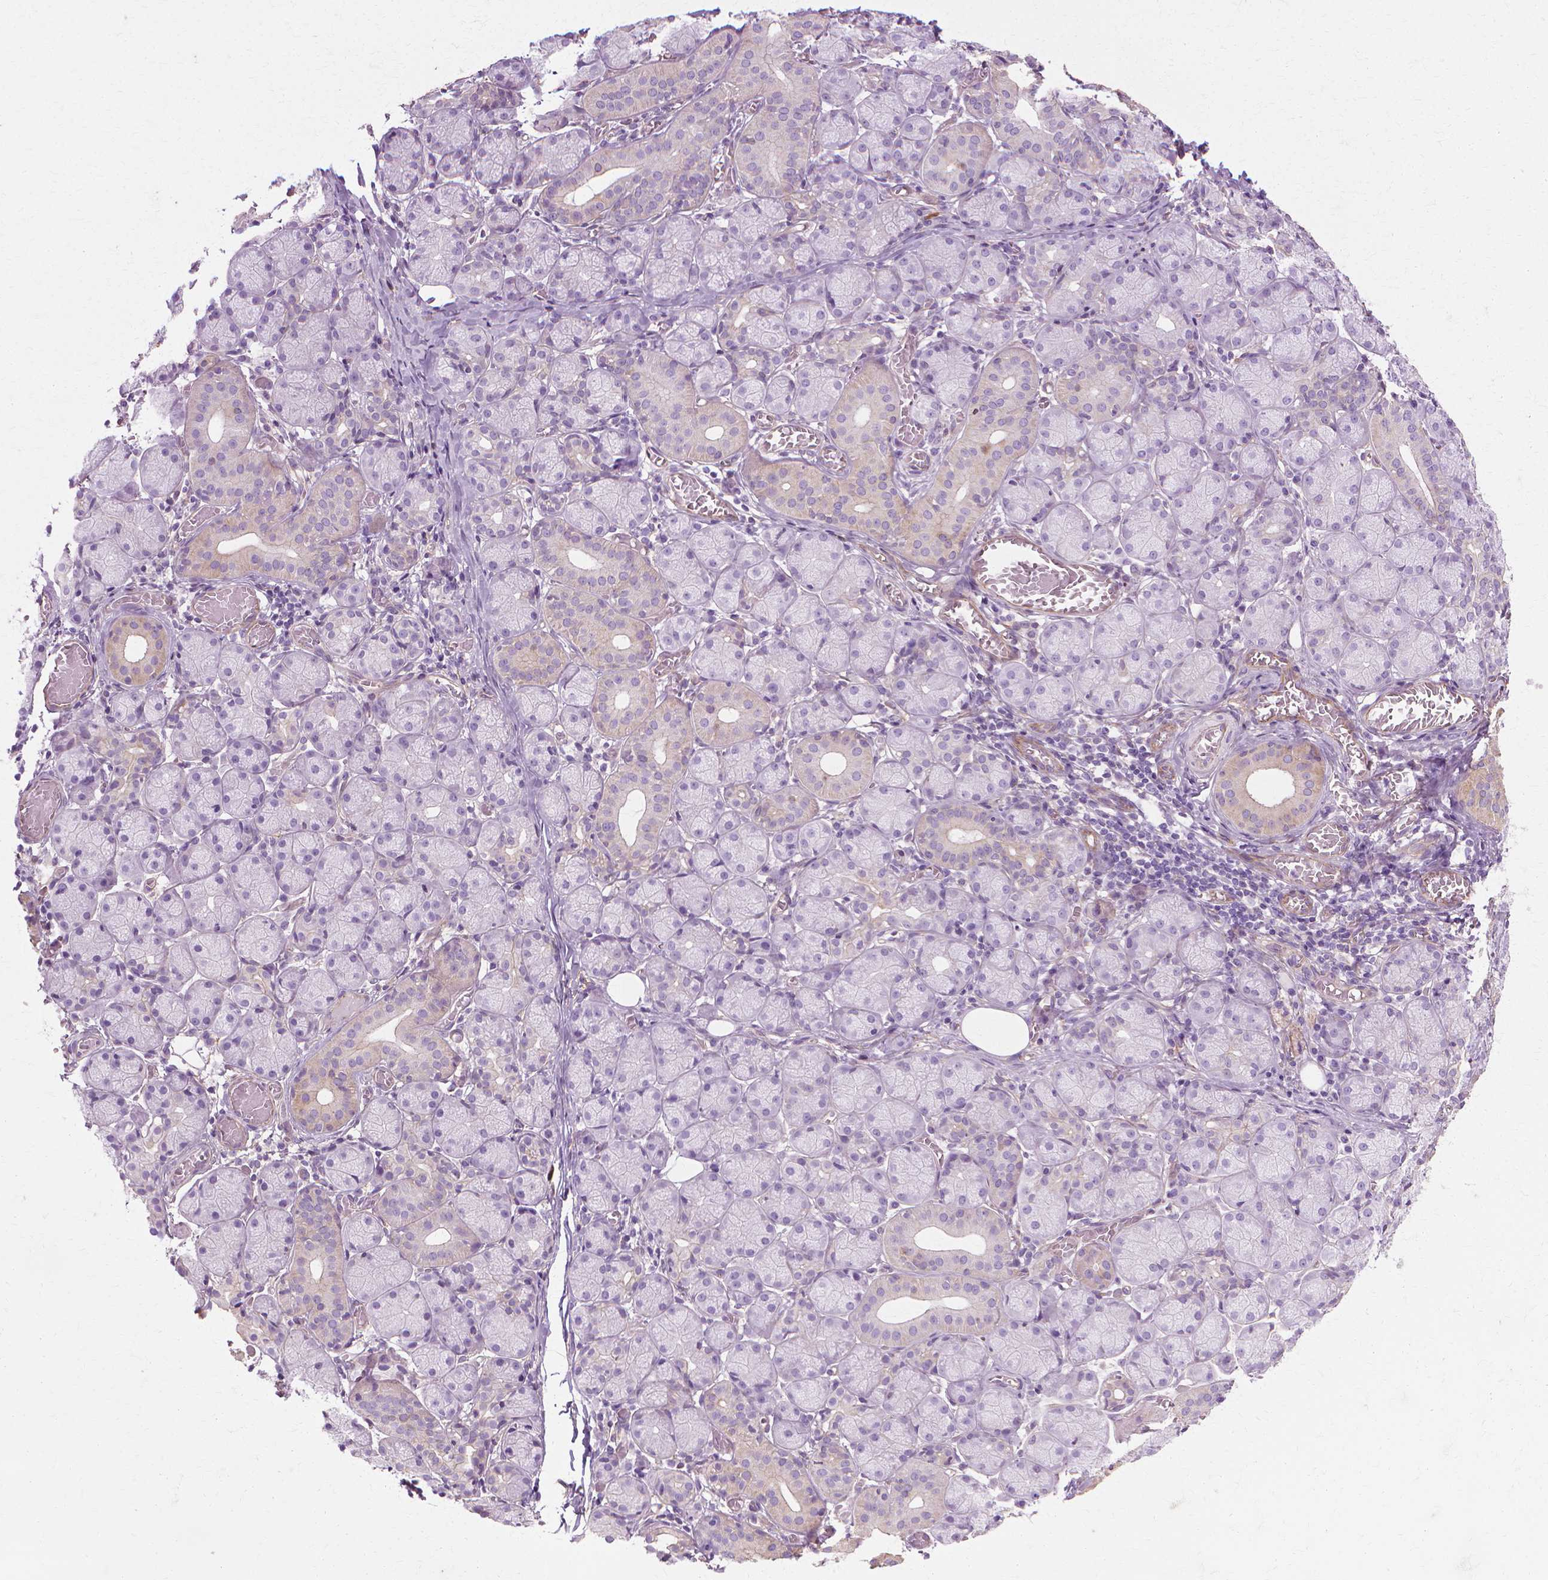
{"staining": {"intensity": "weak", "quantity": "<25%", "location": "cytoplasmic/membranous"}, "tissue": "salivary gland", "cell_type": "Glandular cells", "image_type": "normal", "snomed": [{"axis": "morphology", "description": "Normal tissue, NOS"}, {"axis": "topography", "description": "Salivary gland"}, {"axis": "topography", "description": "Peripheral nerve tissue"}], "caption": "This is a micrograph of immunohistochemistry (IHC) staining of unremarkable salivary gland, which shows no positivity in glandular cells. (Immunohistochemistry, brightfield microscopy, high magnification).", "gene": "CFAP157", "patient": {"sex": "female", "age": 24}}